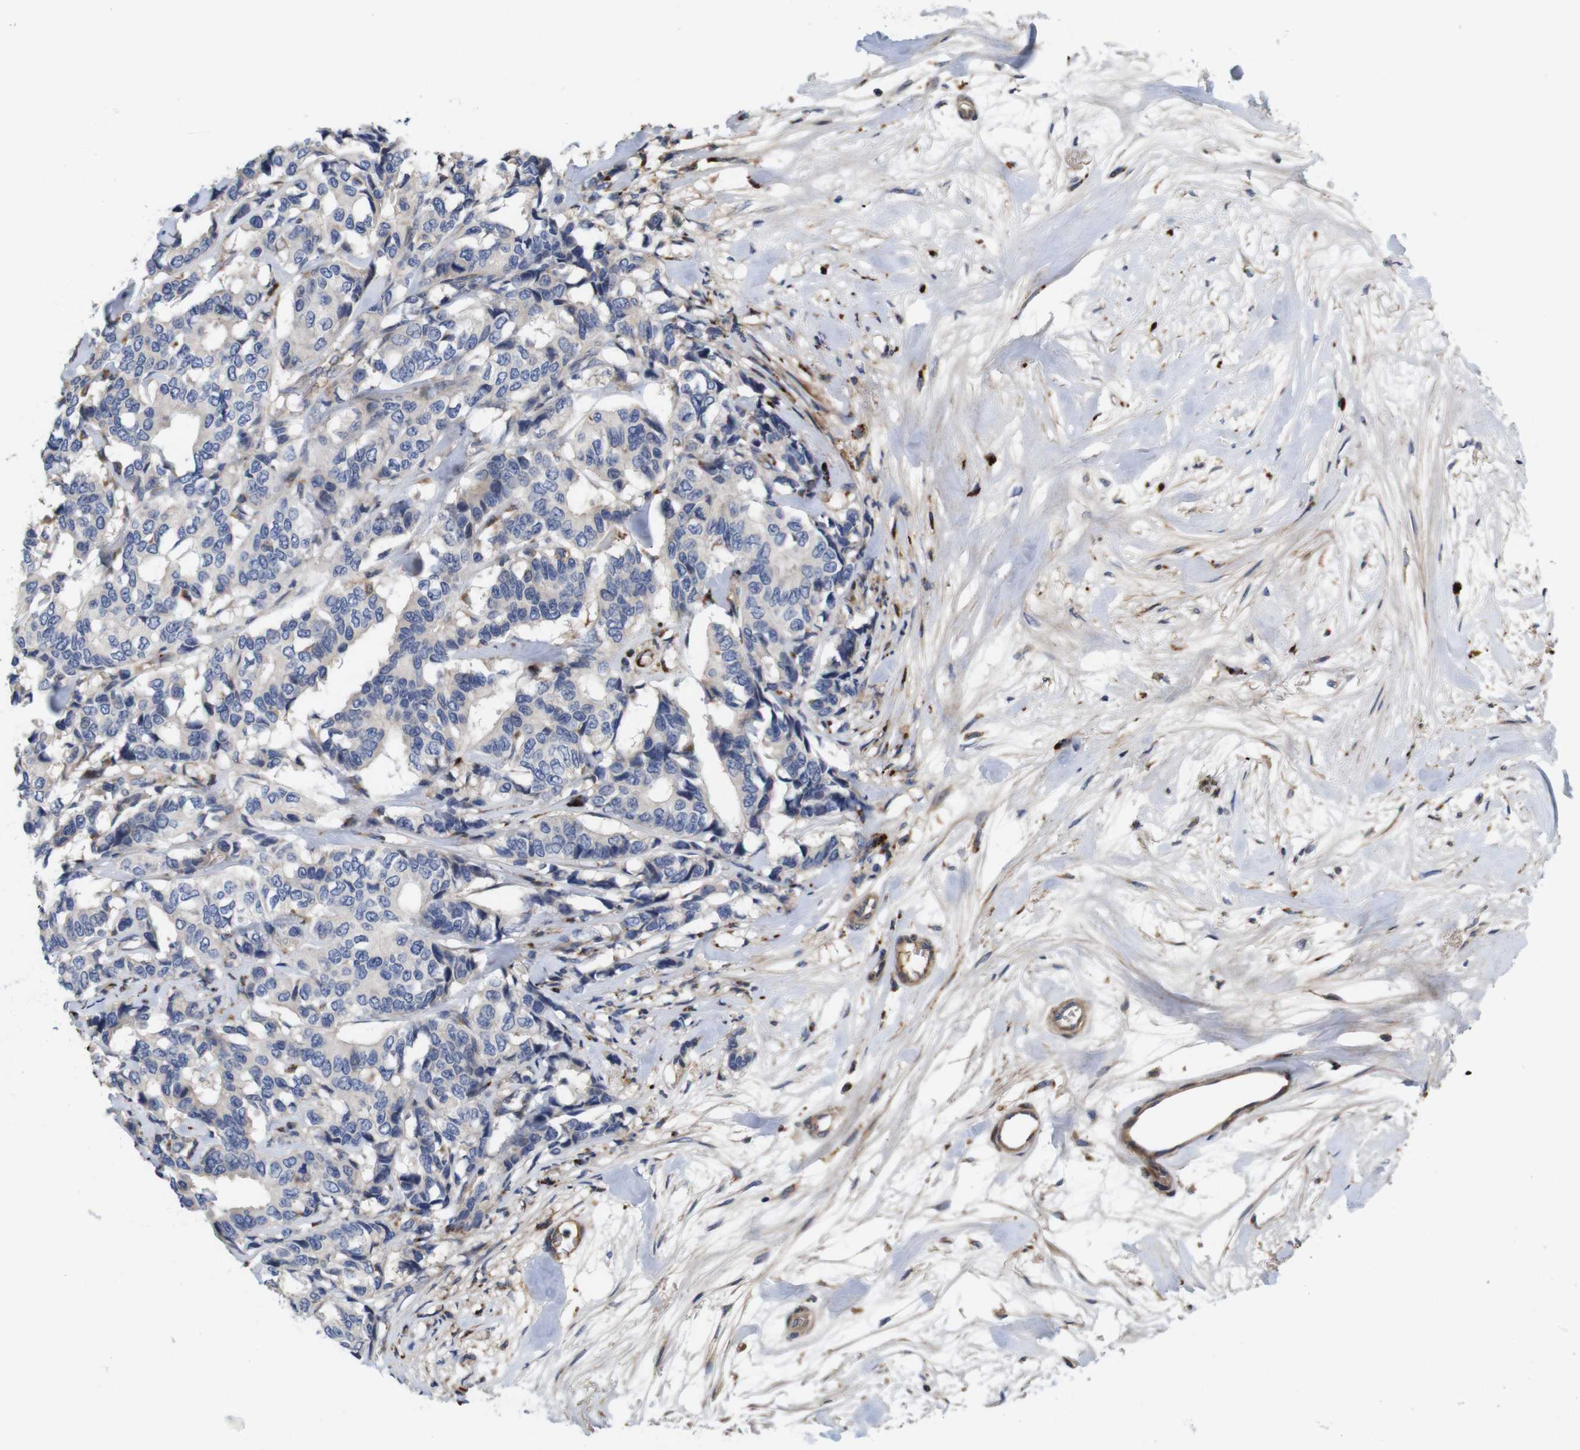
{"staining": {"intensity": "negative", "quantity": "none", "location": "none"}, "tissue": "breast cancer", "cell_type": "Tumor cells", "image_type": "cancer", "snomed": [{"axis": "morphology", "description": "Duct carcinoma"}, {"axis": "topography", "description": "Breast"}], "caption": "Tumor cells show no significant expression in breast cancer (infiltrating ductal carcinoma).", "gene": "SPRY3", "patient": {"sex": "female", "age": 87}}